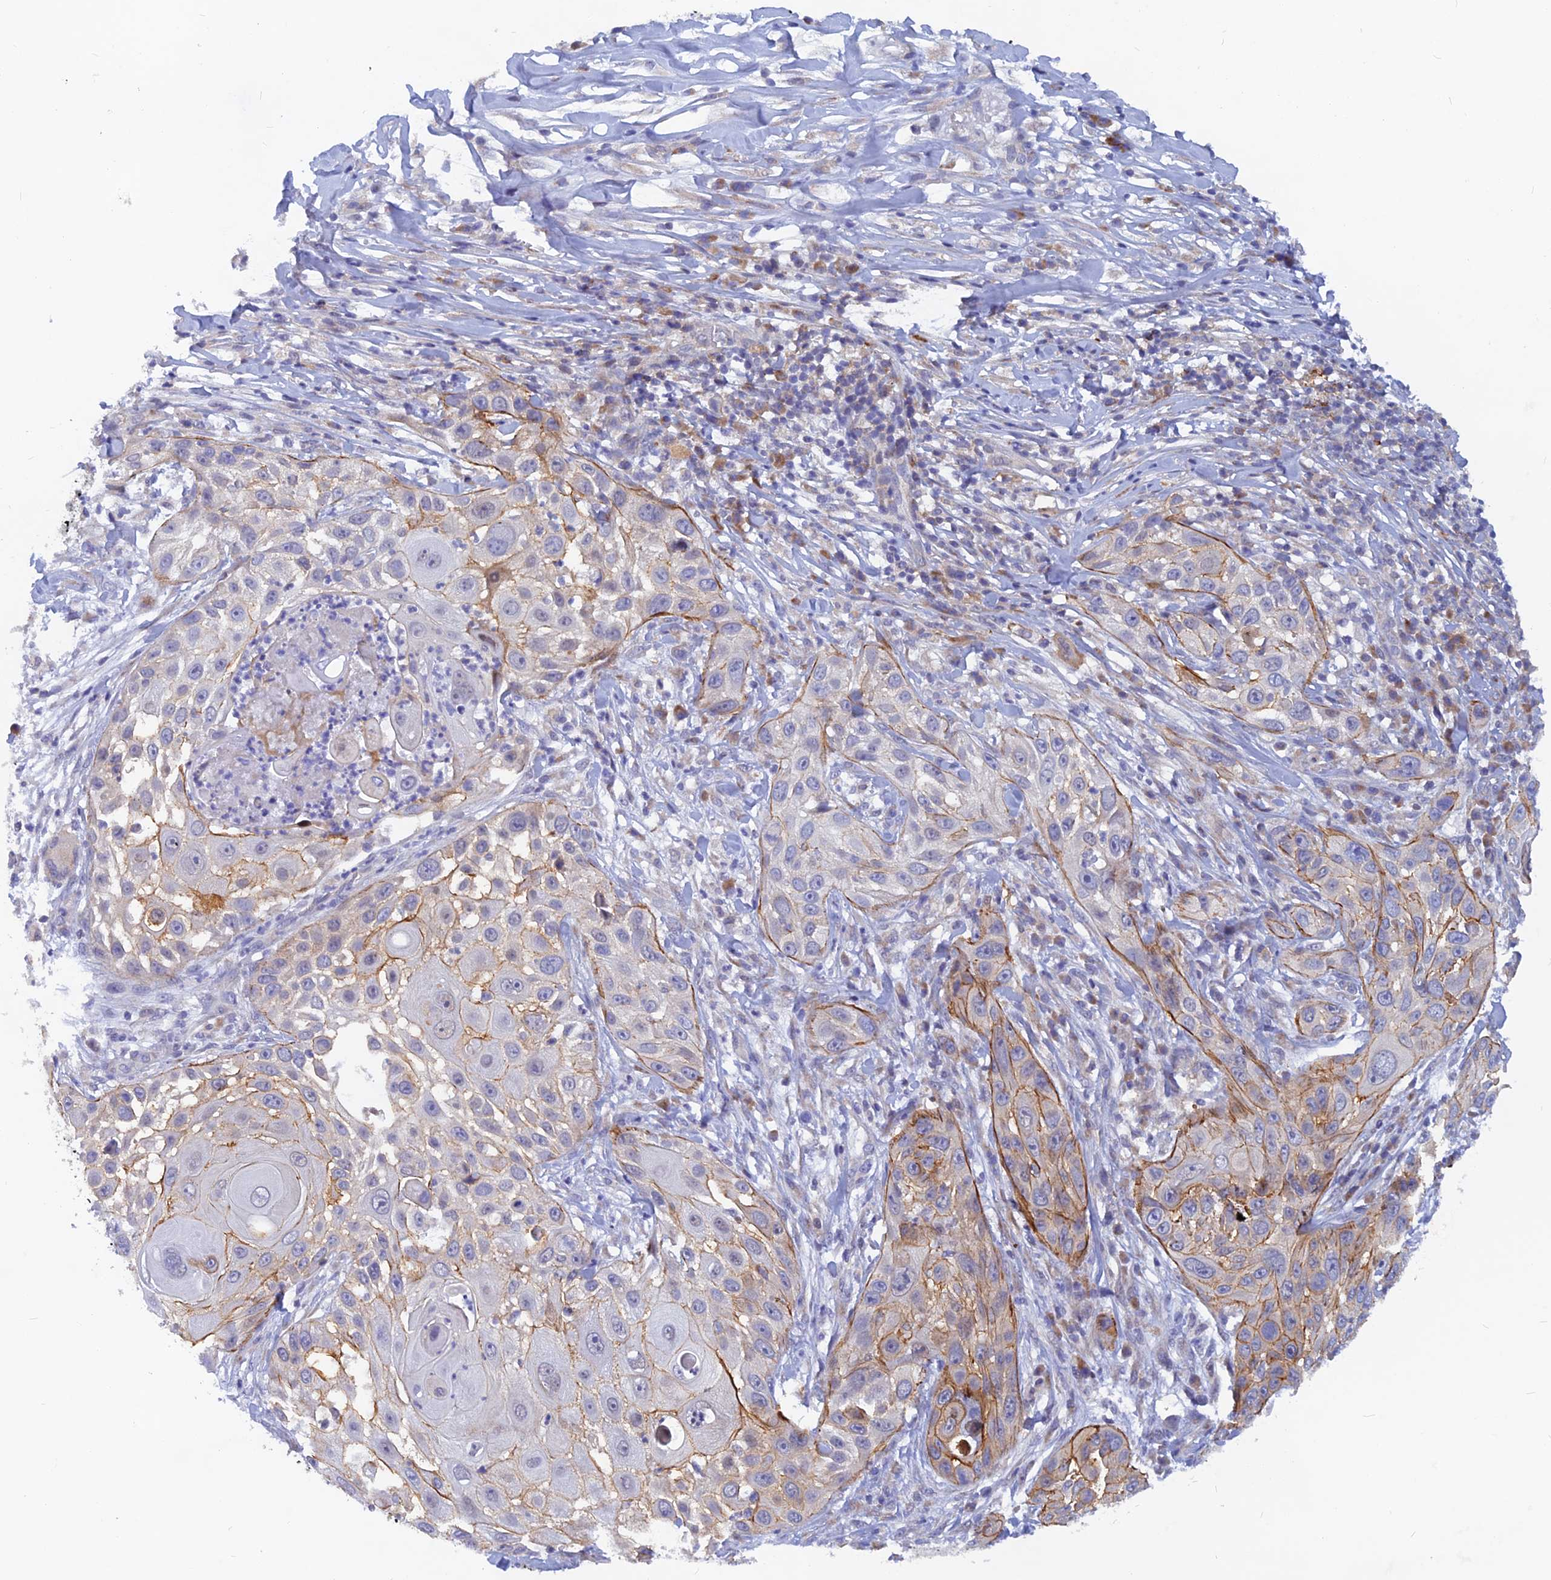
{"staining": {"intensity": "moderate", "quantity": "<25%", "location": "cytoplasmic/membranous"}, "tissue": "skin cancer", "cell_type": "Tumor cells", "image_type": "cancer", "snomed": [{"axis": "morphology", "description": "Squamous cell carcinoma, NOS"}, {"axis": "topography", "description": "Skin"}], "caption": "Immunohistochemical staining of human skin squamous cell carcinoma exhibits moderate cytoplasmic/membranous protein staining in approximately <25% of tumor cells.", "gene": "DNAJC16", "patient": {"sex": "female", "age": 44}}